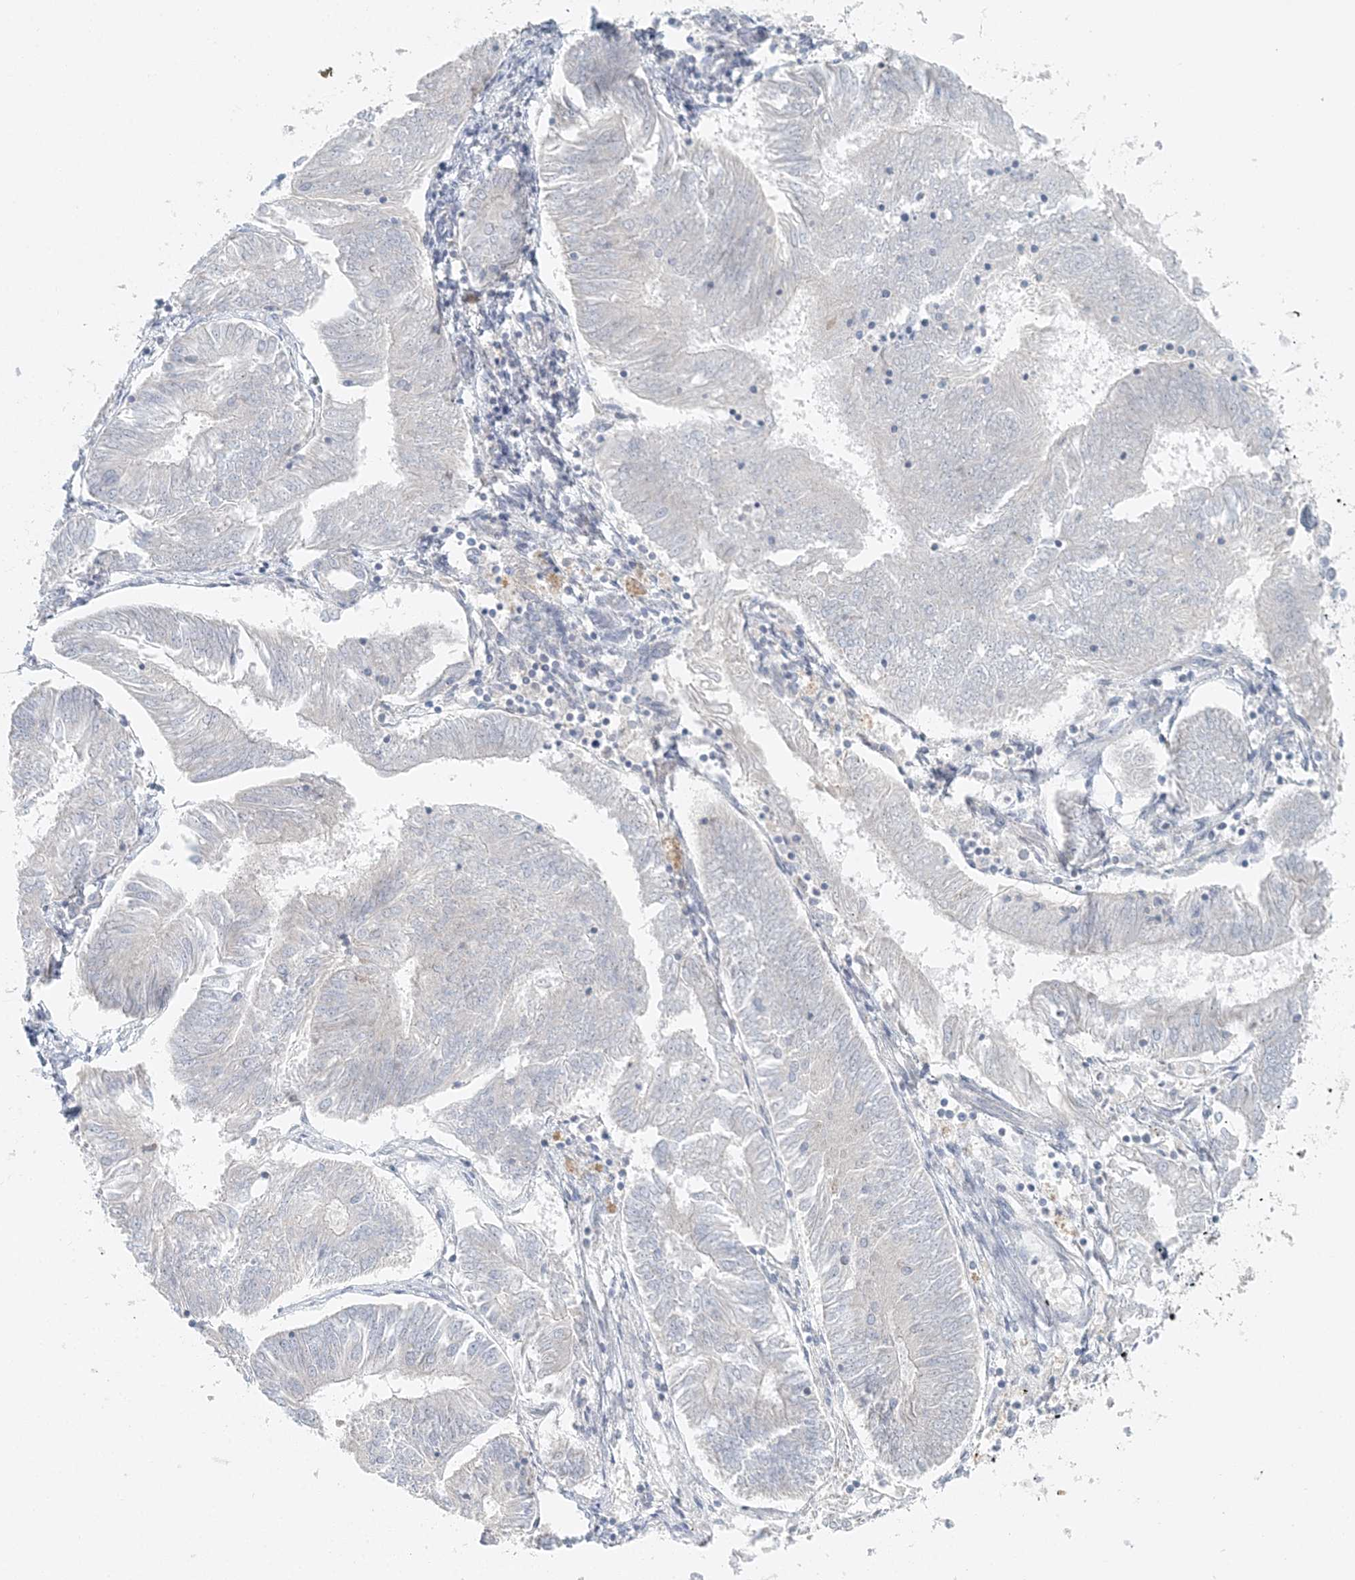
{"staining": {"intensity": "negative", "quantity": "none", "location": "none"}, "tissue": "endometrial cancer", "cell_type": "Tumor cells", "image_type": "cancer", "snomed": [{"axis": "morphology", "description": "Adenocarcinoma, NOS"}, {"axis": "topography", "description": "Endometrium"}], "caption": "Immunohistochemistry (IHC) of human endometrial cancer (adenocarcinoma) demonstrates no expression in tumor cells.", "gene": "NAA11", "patient": {"sex": "female", "age": 58}}